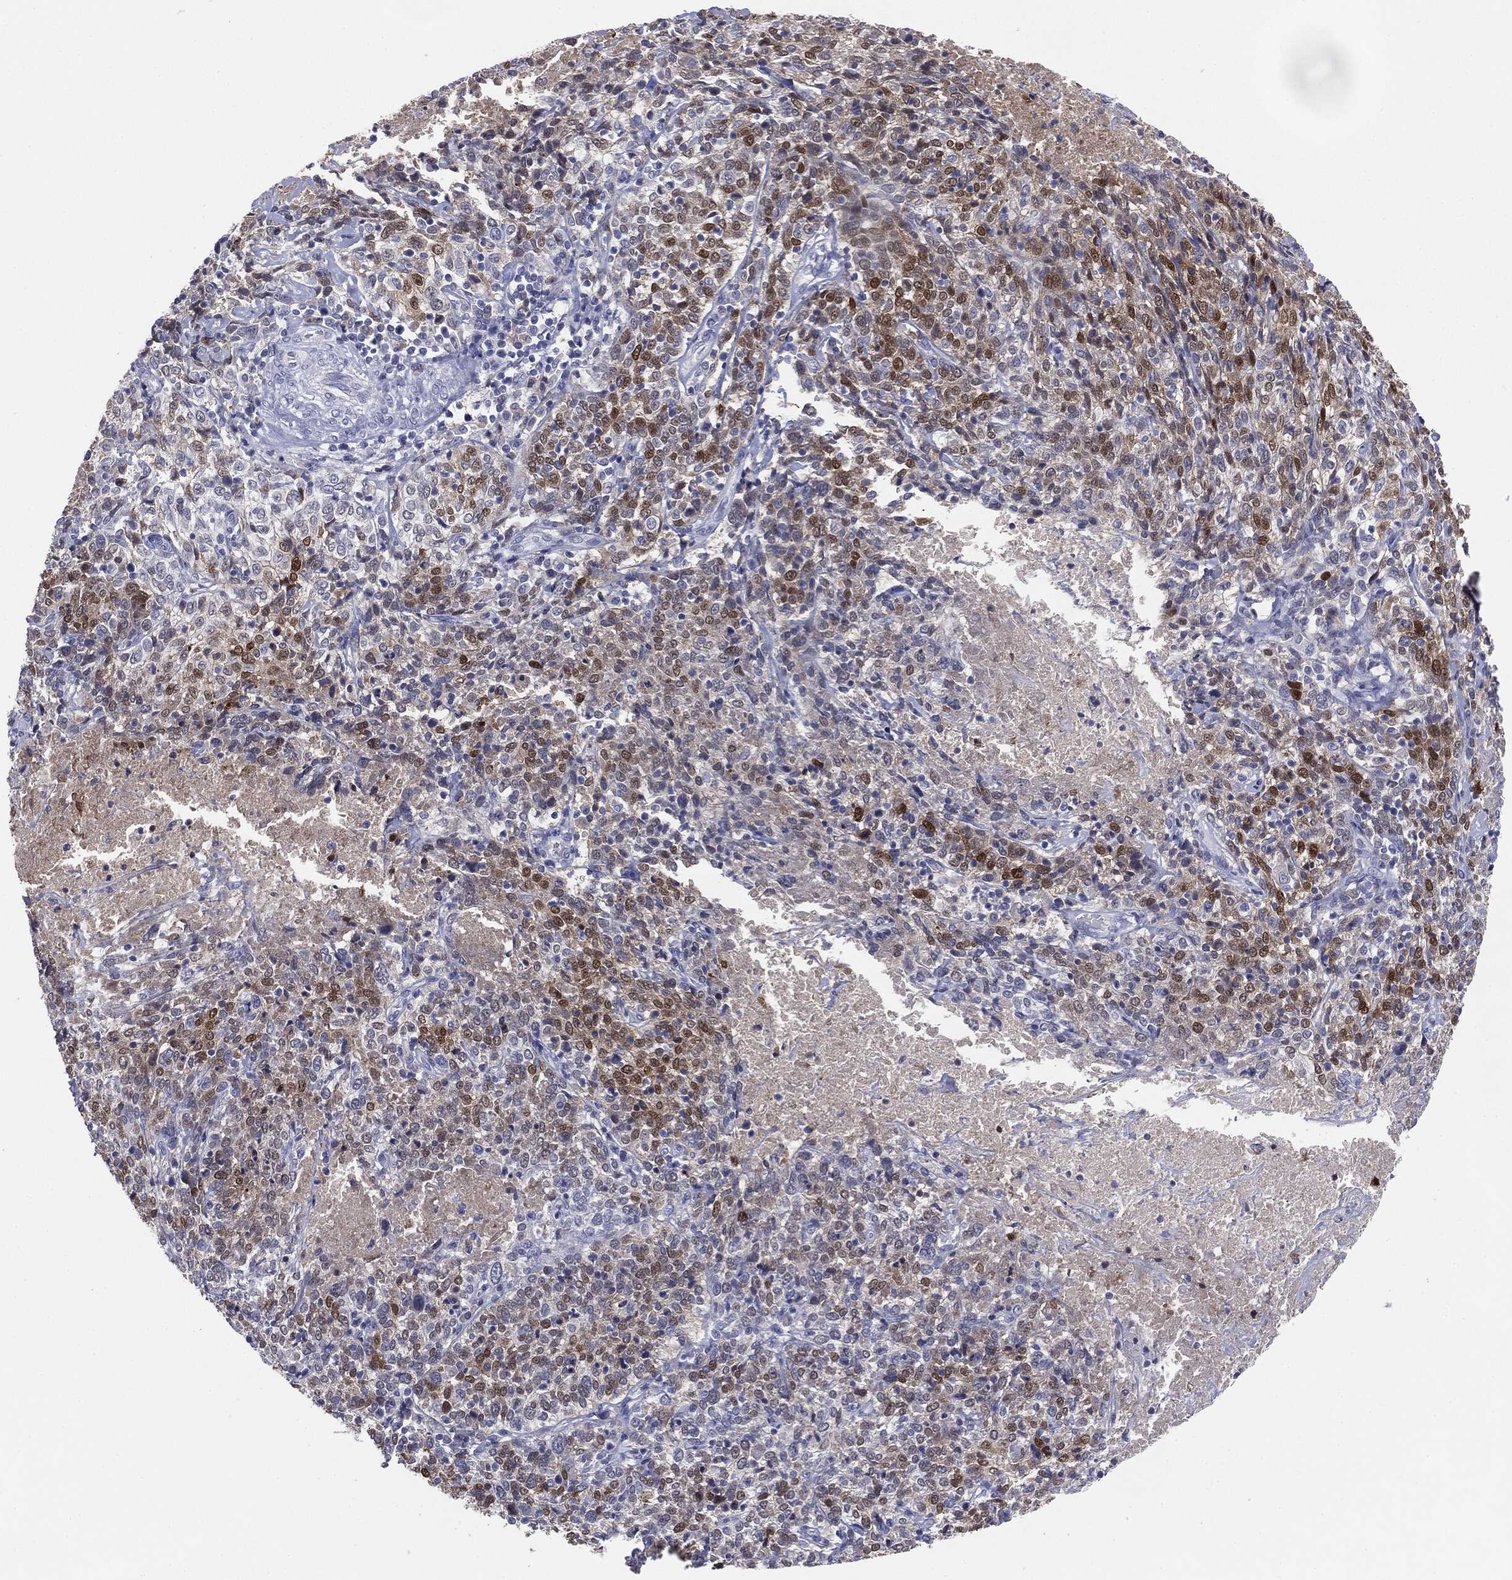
{"staining": {"intensity": "moderate", "quantity": "<25%", "location": "cytoplasmic/membranous,nuclear"}, "tissue": "cervical cancer", "cell_type": "Tumor cells", "image_type": "cancer", "snomed": [{"axis": "morphology", "description": "Squamous cell carcinoma, NOS"}, {"axis": "topography", "description": "Cervix"}], "caption": "The immunohistochemical stain highlights moderate cytoplasmic/membranous and nuclear positivity in tumor cells of cervical cancer (squamous cell carcinoma) tissue. Using DAB (brown) and hematoxylin (blue) stains, captured at high magnification using brightfield microscopy.", "gene": "SERPINB4", "patient": {"sex": "female", "age": 46}}